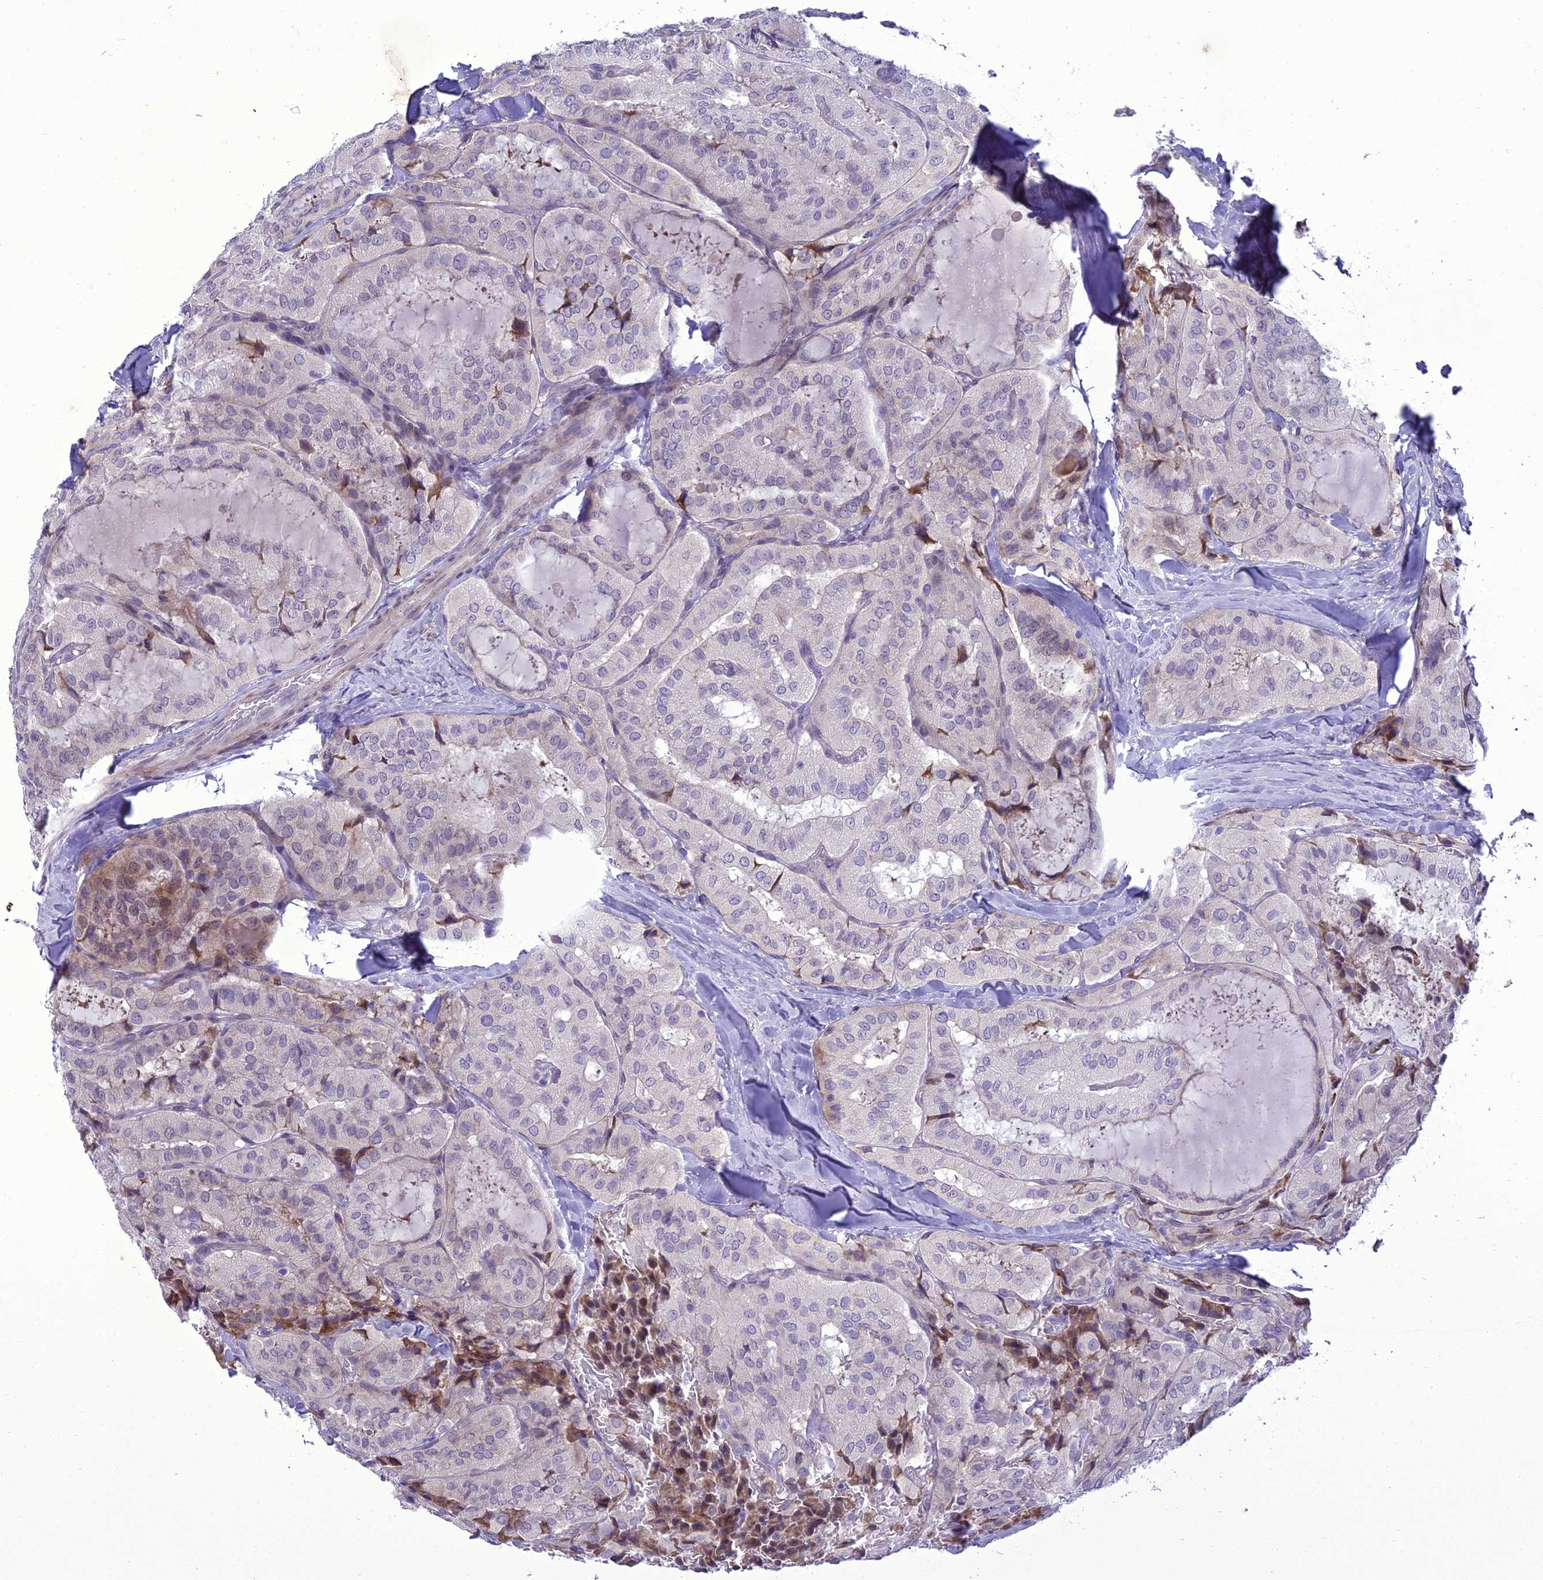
{"staining": {"intensity": "negative", "quantity": "none", "location": "none"}, "tissue": "thyroid cancer", "cell_type": "Tumor cells", "image_type": "cancer", "snomed": [{"axis": "morphology", "description": "Normal tissue, NOS"}, {"axis": "morphology", "description": "Papillary adenocarcinoma, NOS"}, {"axis": "topography", "description": "Thyroid gland"}], "caption": "Tumor cells show no significant protein positivity in thyroid cancer (papillary adenocarcinoma).", "gene": "NEURL2", "patient": {"sex": "female", "age": 59}}